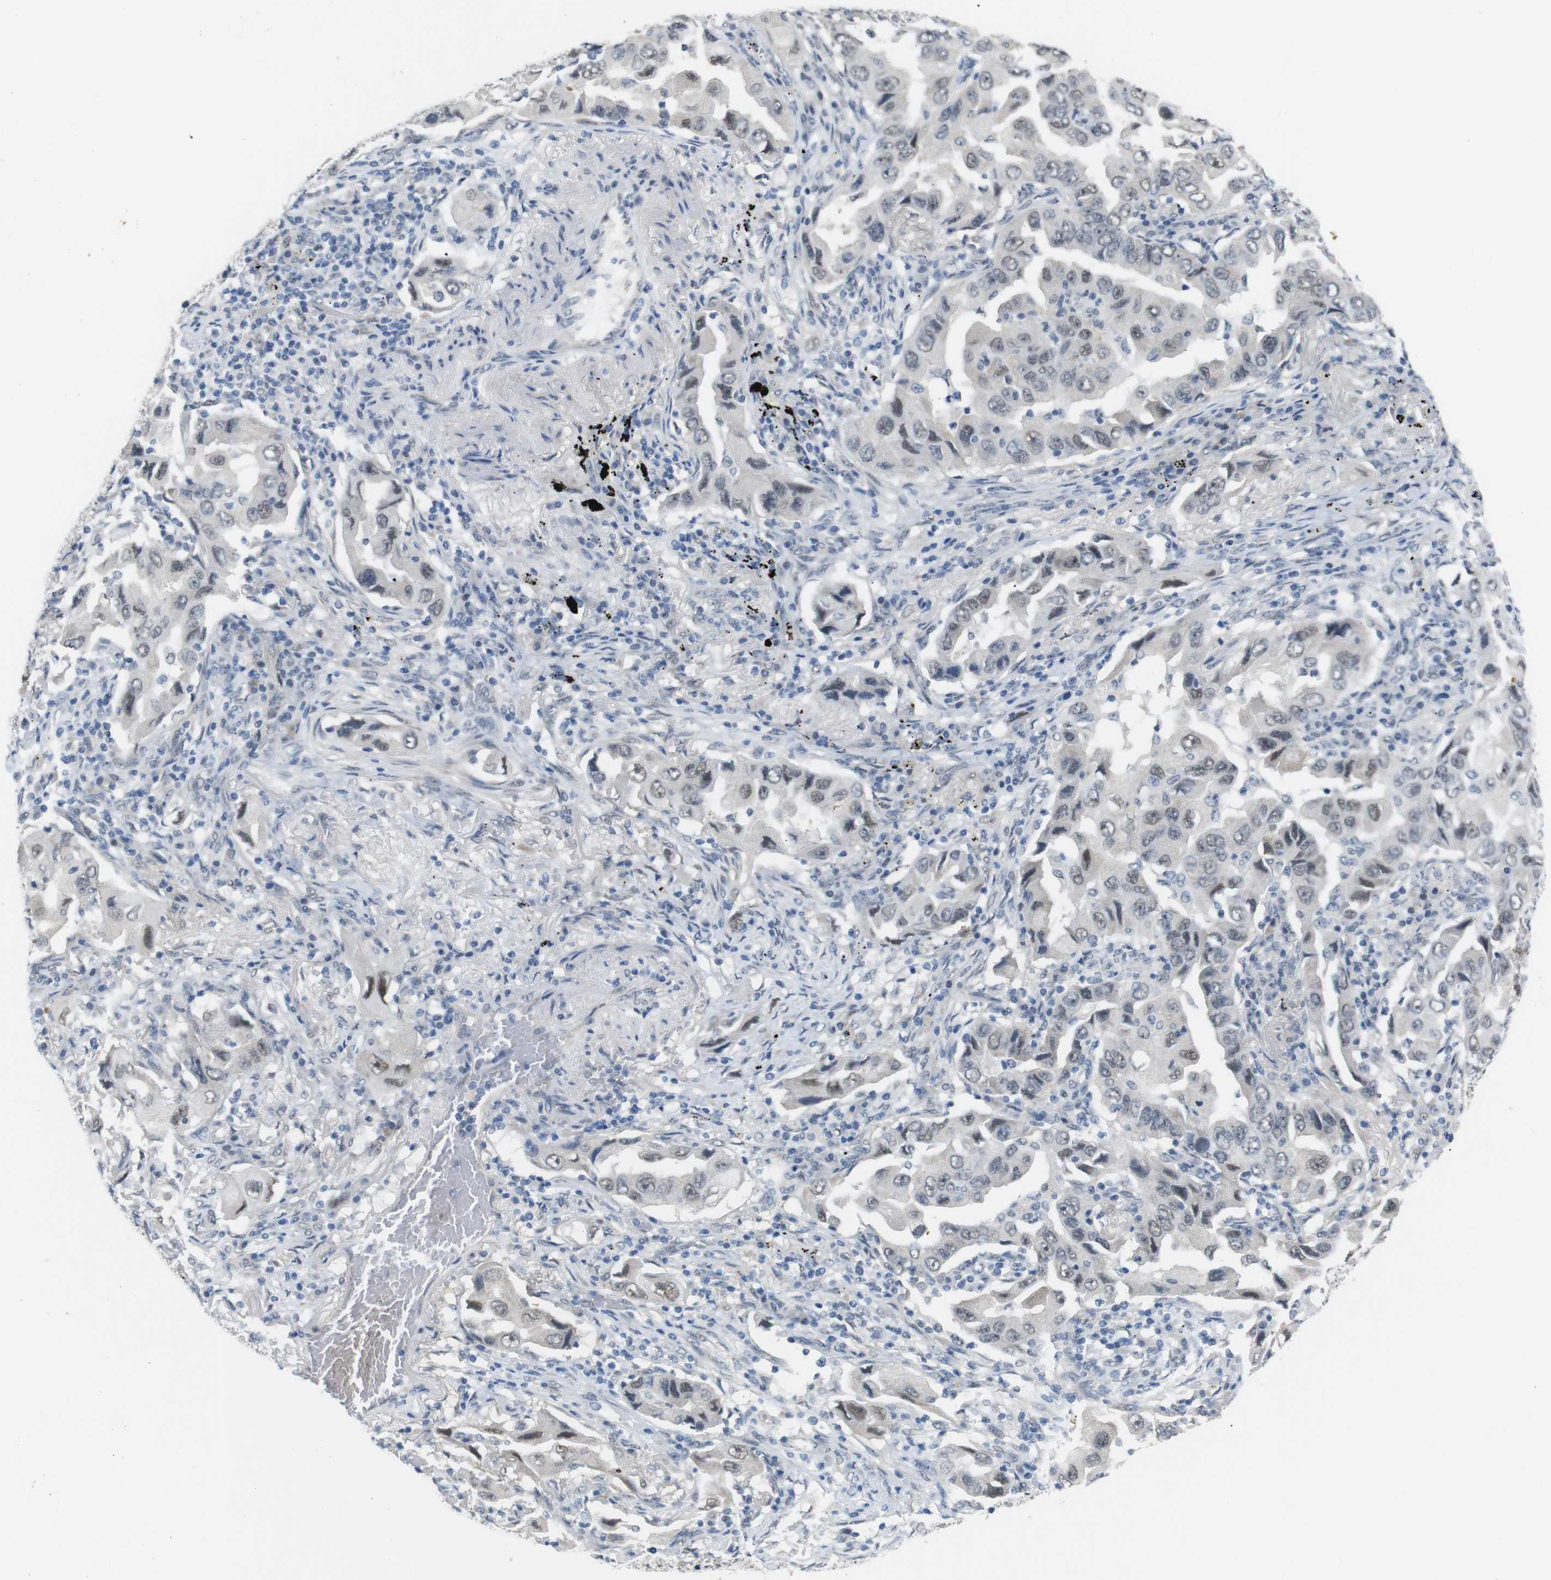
{"staining": {"intensity": "weak", "quantity": "25%-75%", "location": "nuclear"}, "tissue": "lung cancer", "cell_type": "Tumor cells", "image_type": "cancer", "snomed": [{"axis": "morphology", "description": "Adenocarcinoma, NOS"}, {"axis": "topography", "description": "Lung"}], "caption": "The image exhibits immunohistochemical staining of lung cancer (adenocarcinoma). There is weak nuclear staining is identified in approximately 25%-75% of tumor cells.", "gene": "GPR158", "patient": {"sex": "female", "age": 65}}